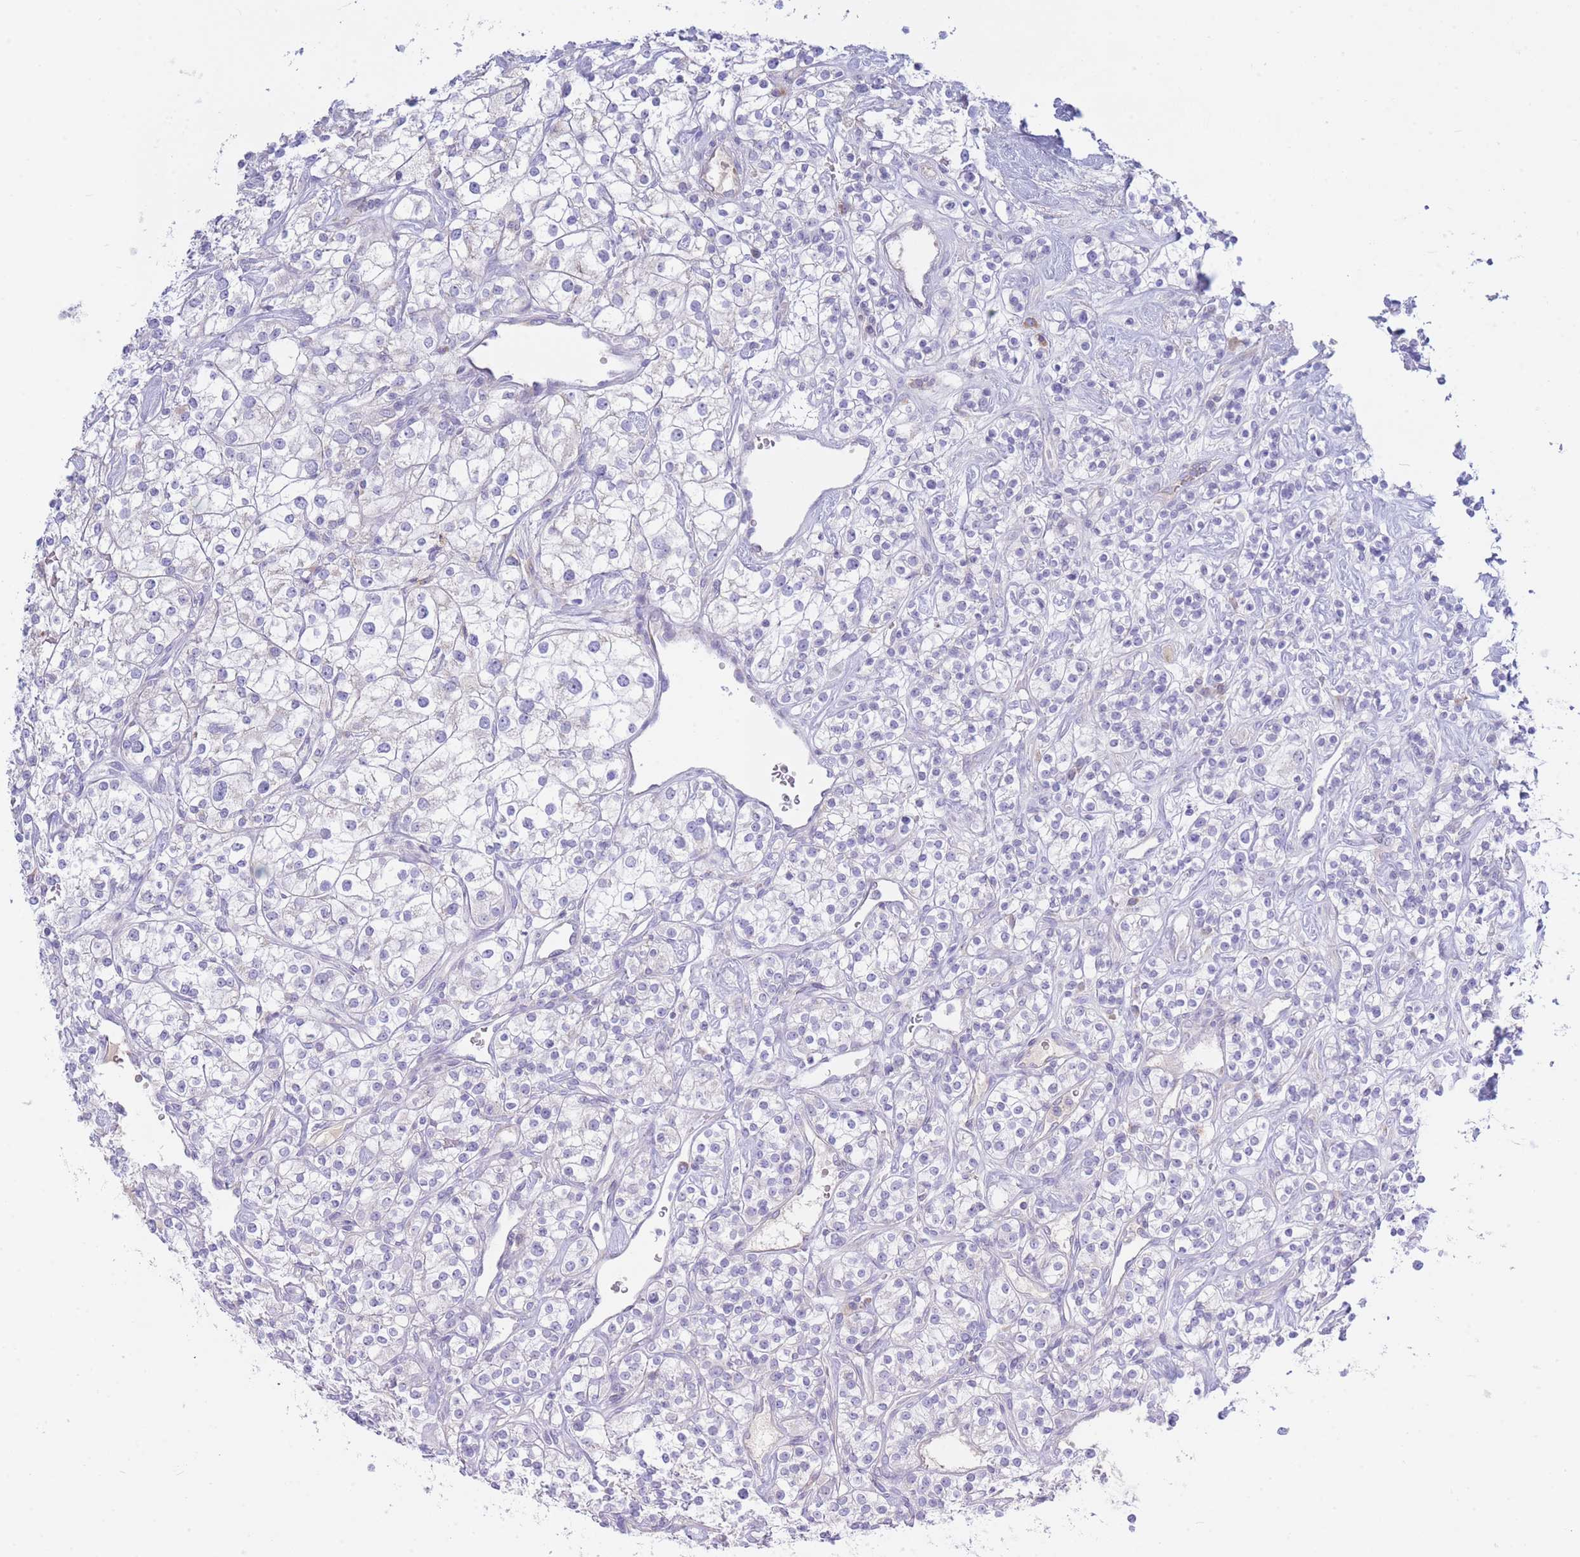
{"staining": {"intensity": "negative", "quantity": "none", "location": "none"}, "tissue": "renal cancer", "cell_type": "Tumor cells", "image_type": "cancer", "snomed": [{"axis": "morphology", "description": "Adenocarcinoma, NOS"}, {"axis": "topography", "description": "Kidney"}], "caption": "Tumor cells show no significant staining in renal adenocarcinoma. The staining is performed using DAB brown chromogen with nuclei counter-stained in using hematoxylin.", "gene": "NANP", "patient": {"sex": "male", "age": 77}}